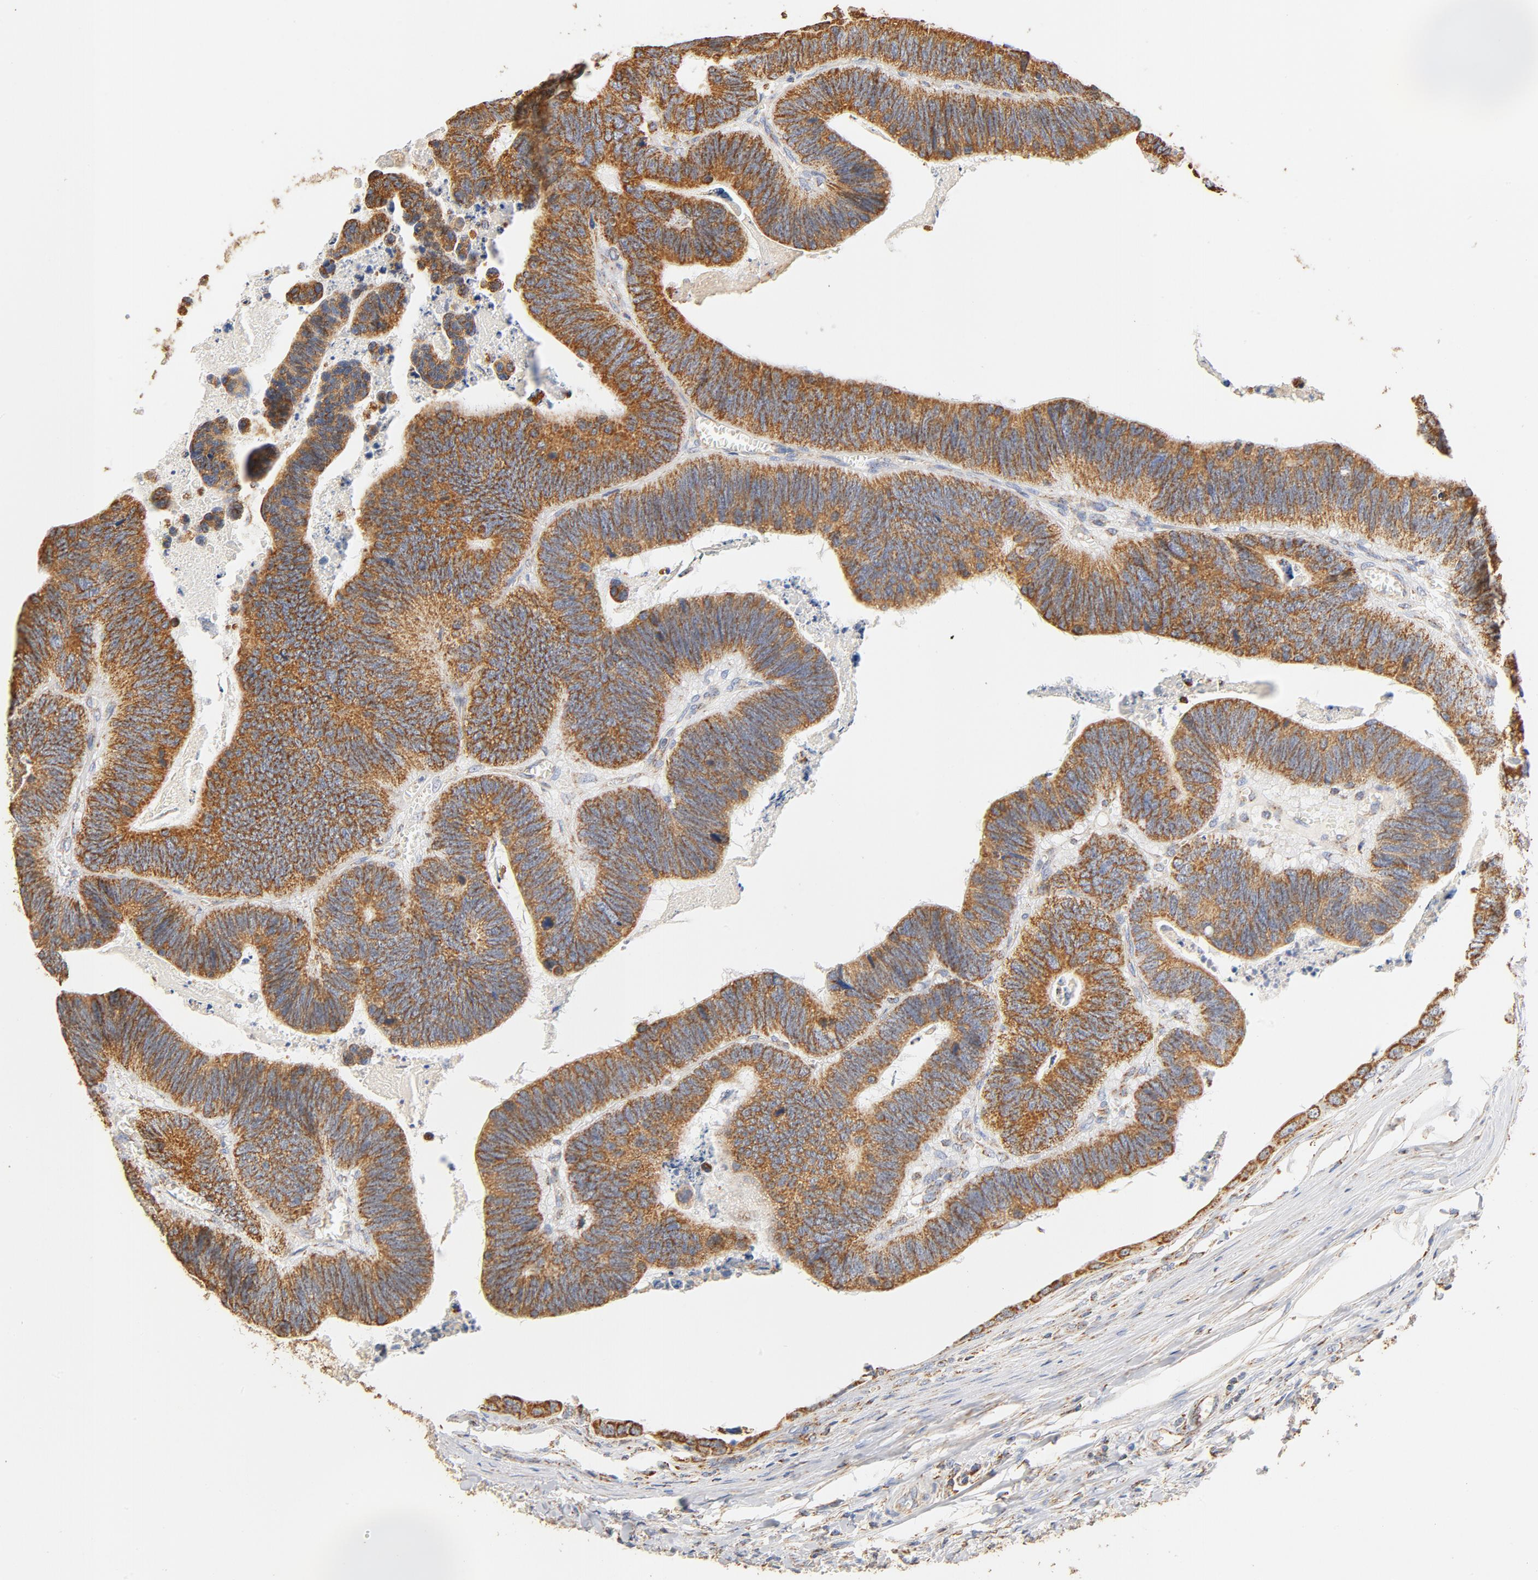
{"staining": {"intensity": "moderate", "quantity": ">75%", "location": "cytoplasmic/membranous"}, "tissue": "colorectal cancer", "cell_type": "Tumor cells", "image_type": "cancer", "snomed": [{"axis": "morphology", "description": "Adenocarcinoma, NOS"}, {"axis": "topography", "description": "Colon"}], "caption": "Protein staining demonstrates moderate cytoplasmic/membranous positivity in approximately >75% of tumor cells in colorectal cancer. The staining was performed using DAB (3,3'-diaminobenzidine) to visualize the protein expression in brown, while the nuclei were stained in blue with hematoxylin (Magnification: 20x).", "gene": "COX4I1", "patient": {"sex": "male", "age": 72}}